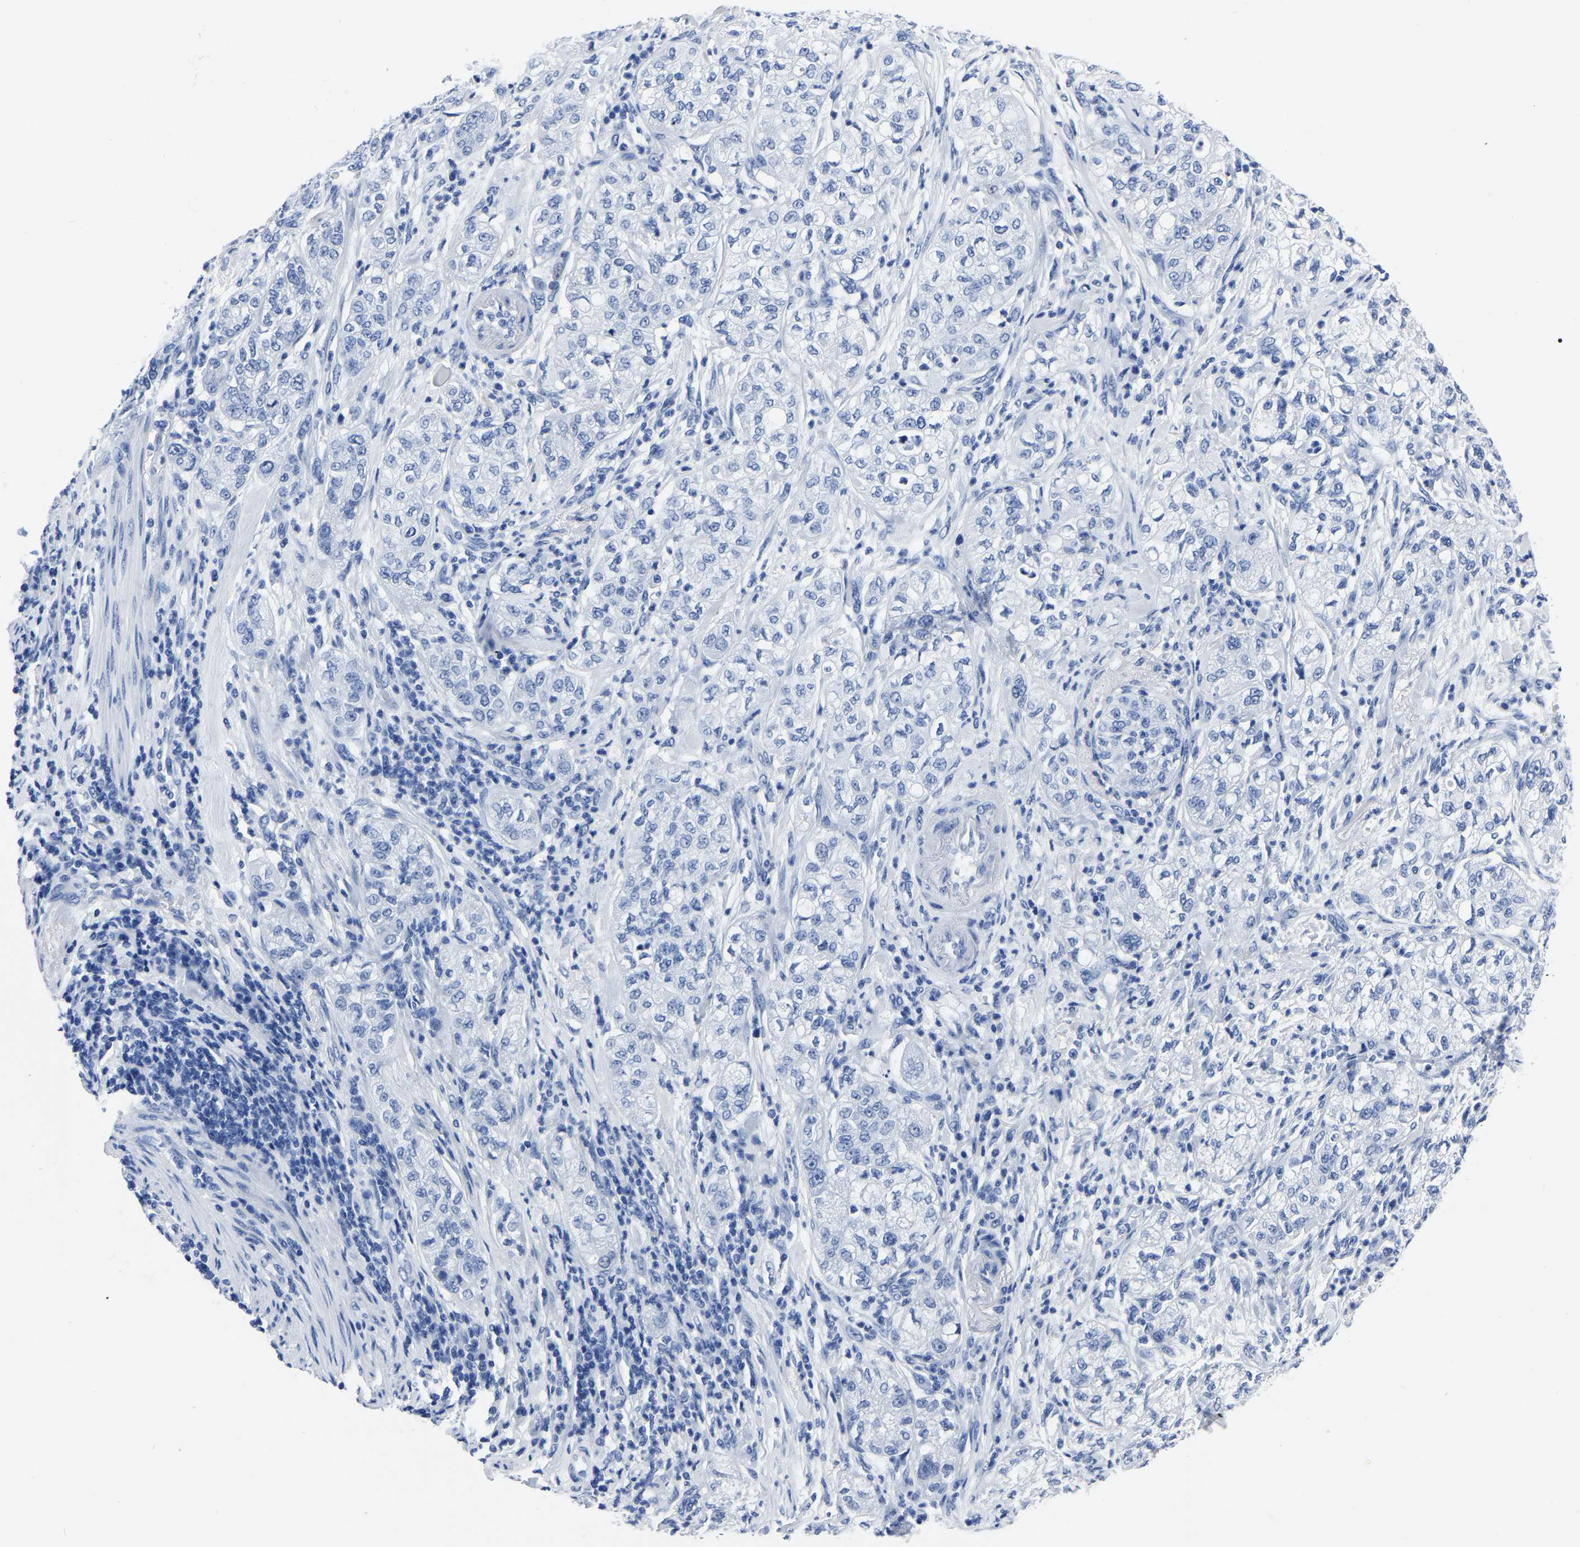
{"staining": {"intensity": "negative", "quantity": "none", "location": "none"}, "tissue": "pancreatic cancer", "cell_type": "Tumor cells", "image_type": "cancer", "snomed": [{"axis": "morphology", "description": "Adenocarcinoma, NOS"}, {"axis": "topography", "description": "Pancreas"}], "caption": "Immunohistochemical staining of human pancreatic adenocarcinoma demonstrates no significant expression in tumor cells. The staining was performed using DAB (3,3'-diaminobenzidine) to visualize the protein expression in brown, while the nuclei were stained in blue with hematoxylin (Magnification: 20x).", "gene": "IMPG2", "patient": {"sex": "female", "age": 78}}